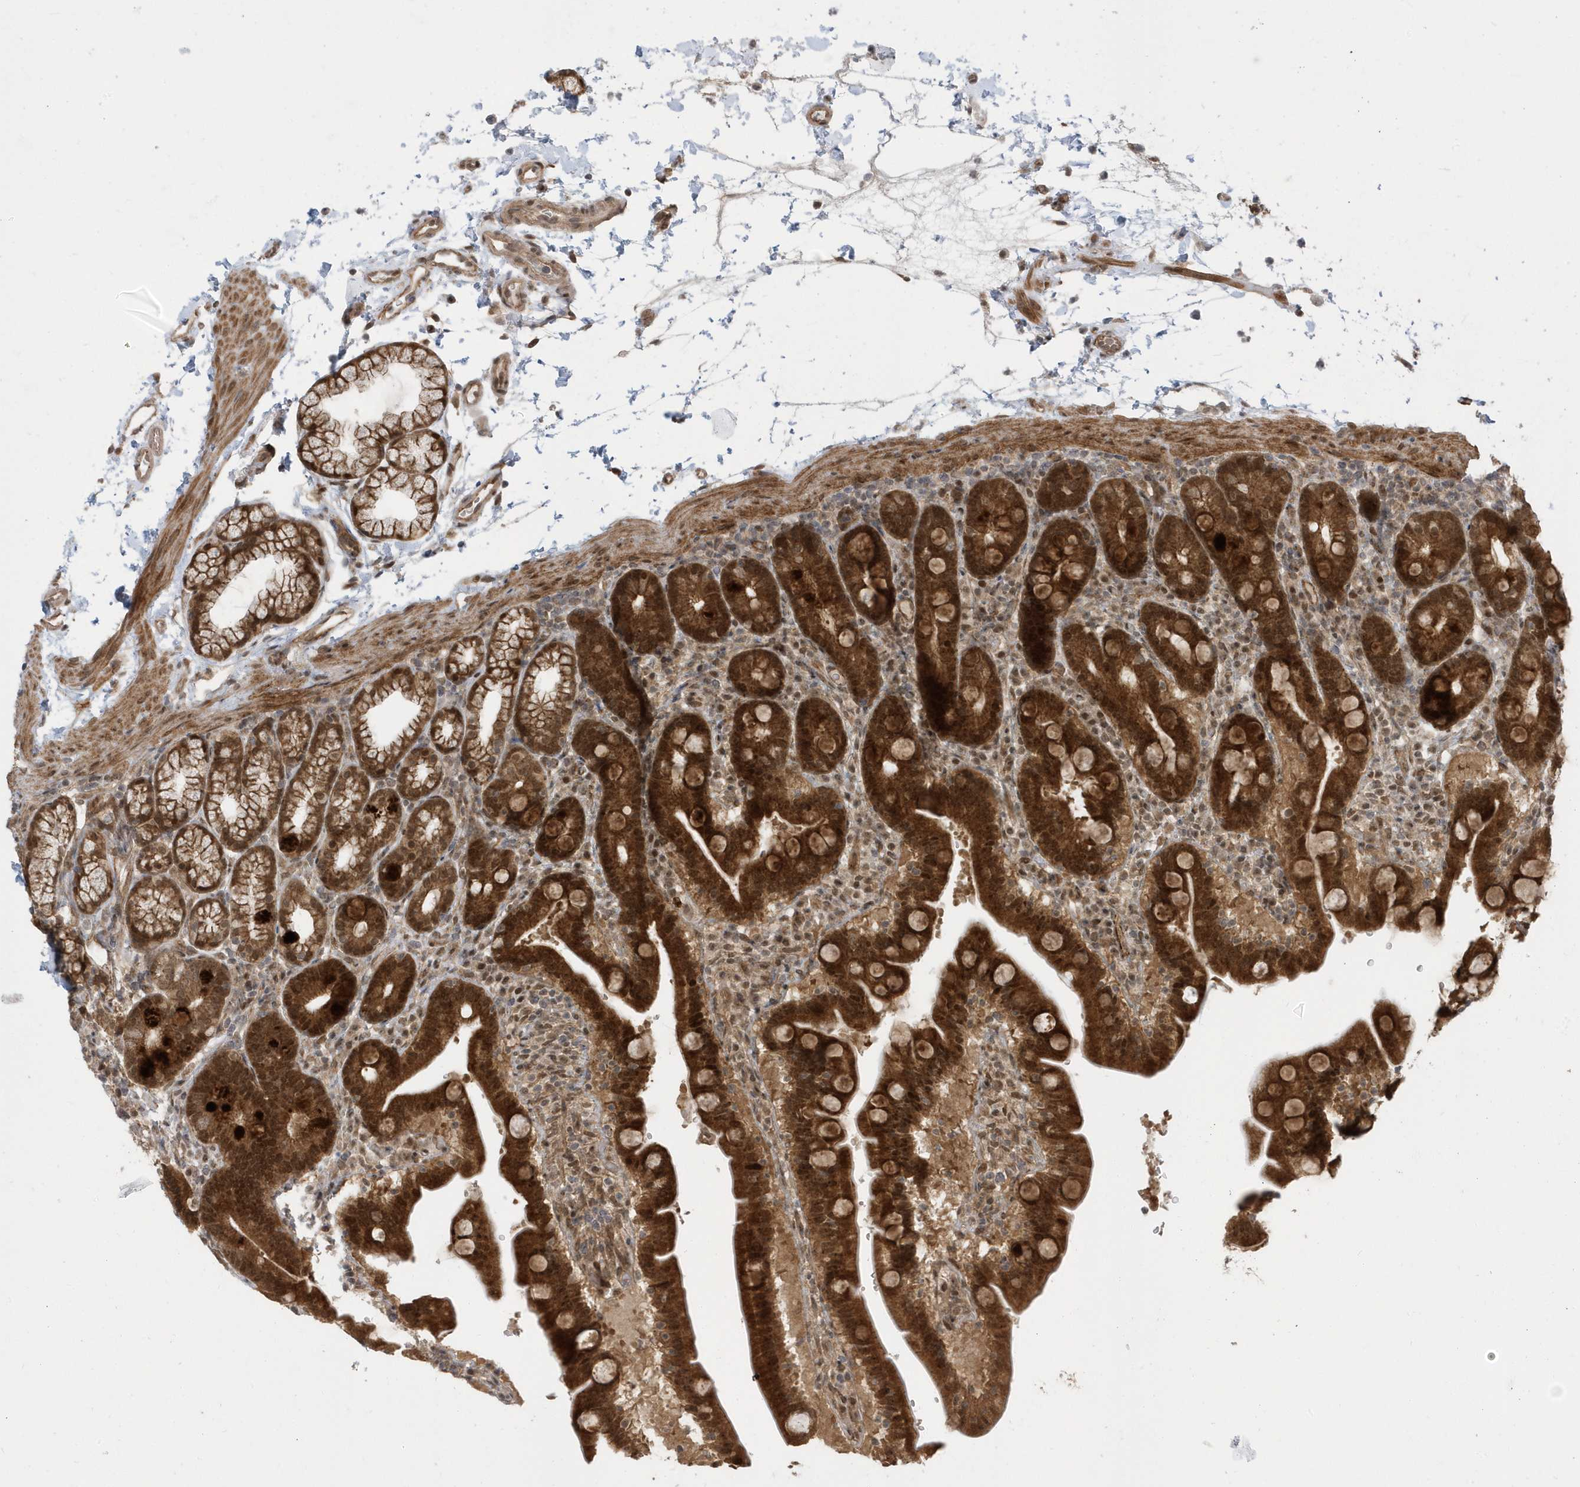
{"staining": {"intensity": "strong", "quantity": ">75%", "location": "cytoplasmic/membranous,nuclear"}, "tissue": "duodenum", "cell_type": "Glandular cells", "image_type": "normal", "snomed": [{"axis": "morphology", "description": "Normal tissue, NOS"}, {"axis": "topography", "description": "Duodenum"}], "caption": "The immunohistochemical stain shows strong cytoplasmic/membranous,nuclear positivity in glandular cells of unremarkable duodenum. (DAB (3,3'-diaminobenzidine) = brown stain, brightfield microscopy at high magnification).", "gene": "USP53", "patient": {"sex": "male", "age": 54}}